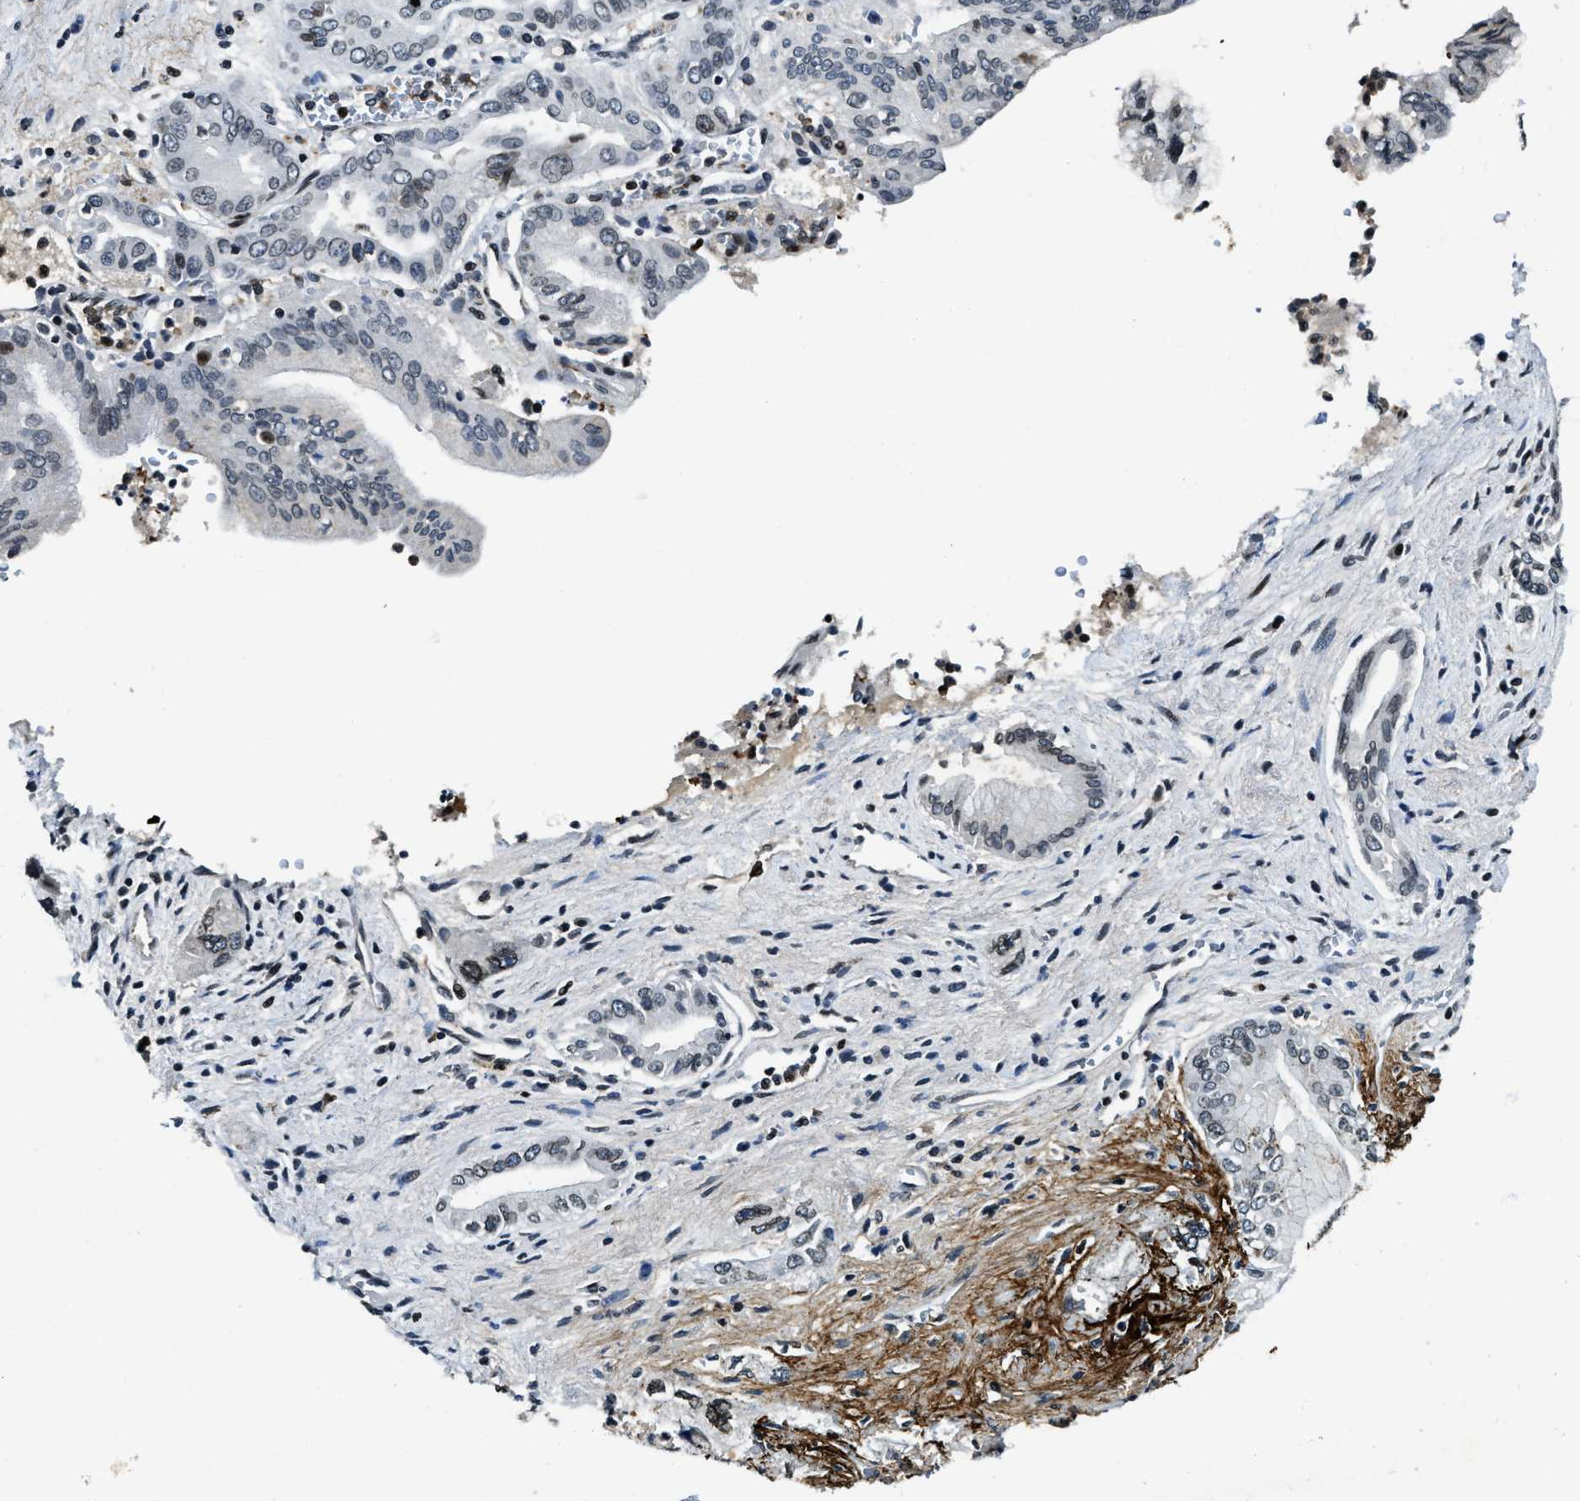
{"staining": {"intensity": "weak", "quantity": ">75%", "location": "nuclear"}, "tissue": "pancreatic cancer", "cell_type": "Tumor cells", "image_type": "cancer", "snomed": [{"axis": "morphology", "description": "Adenocarcinoma, NOS"}, {"axis": "topography", "description": "Pancreas"}], "caption": "This is a histology image of immunohistochemistry (IHC) staining of adenocarcinoma (pancreatic), which shows weak expression in the nuclear of tumor cells.", "gene": "ZC3HC1", "patient": {"sex": "female", "age": 73}}